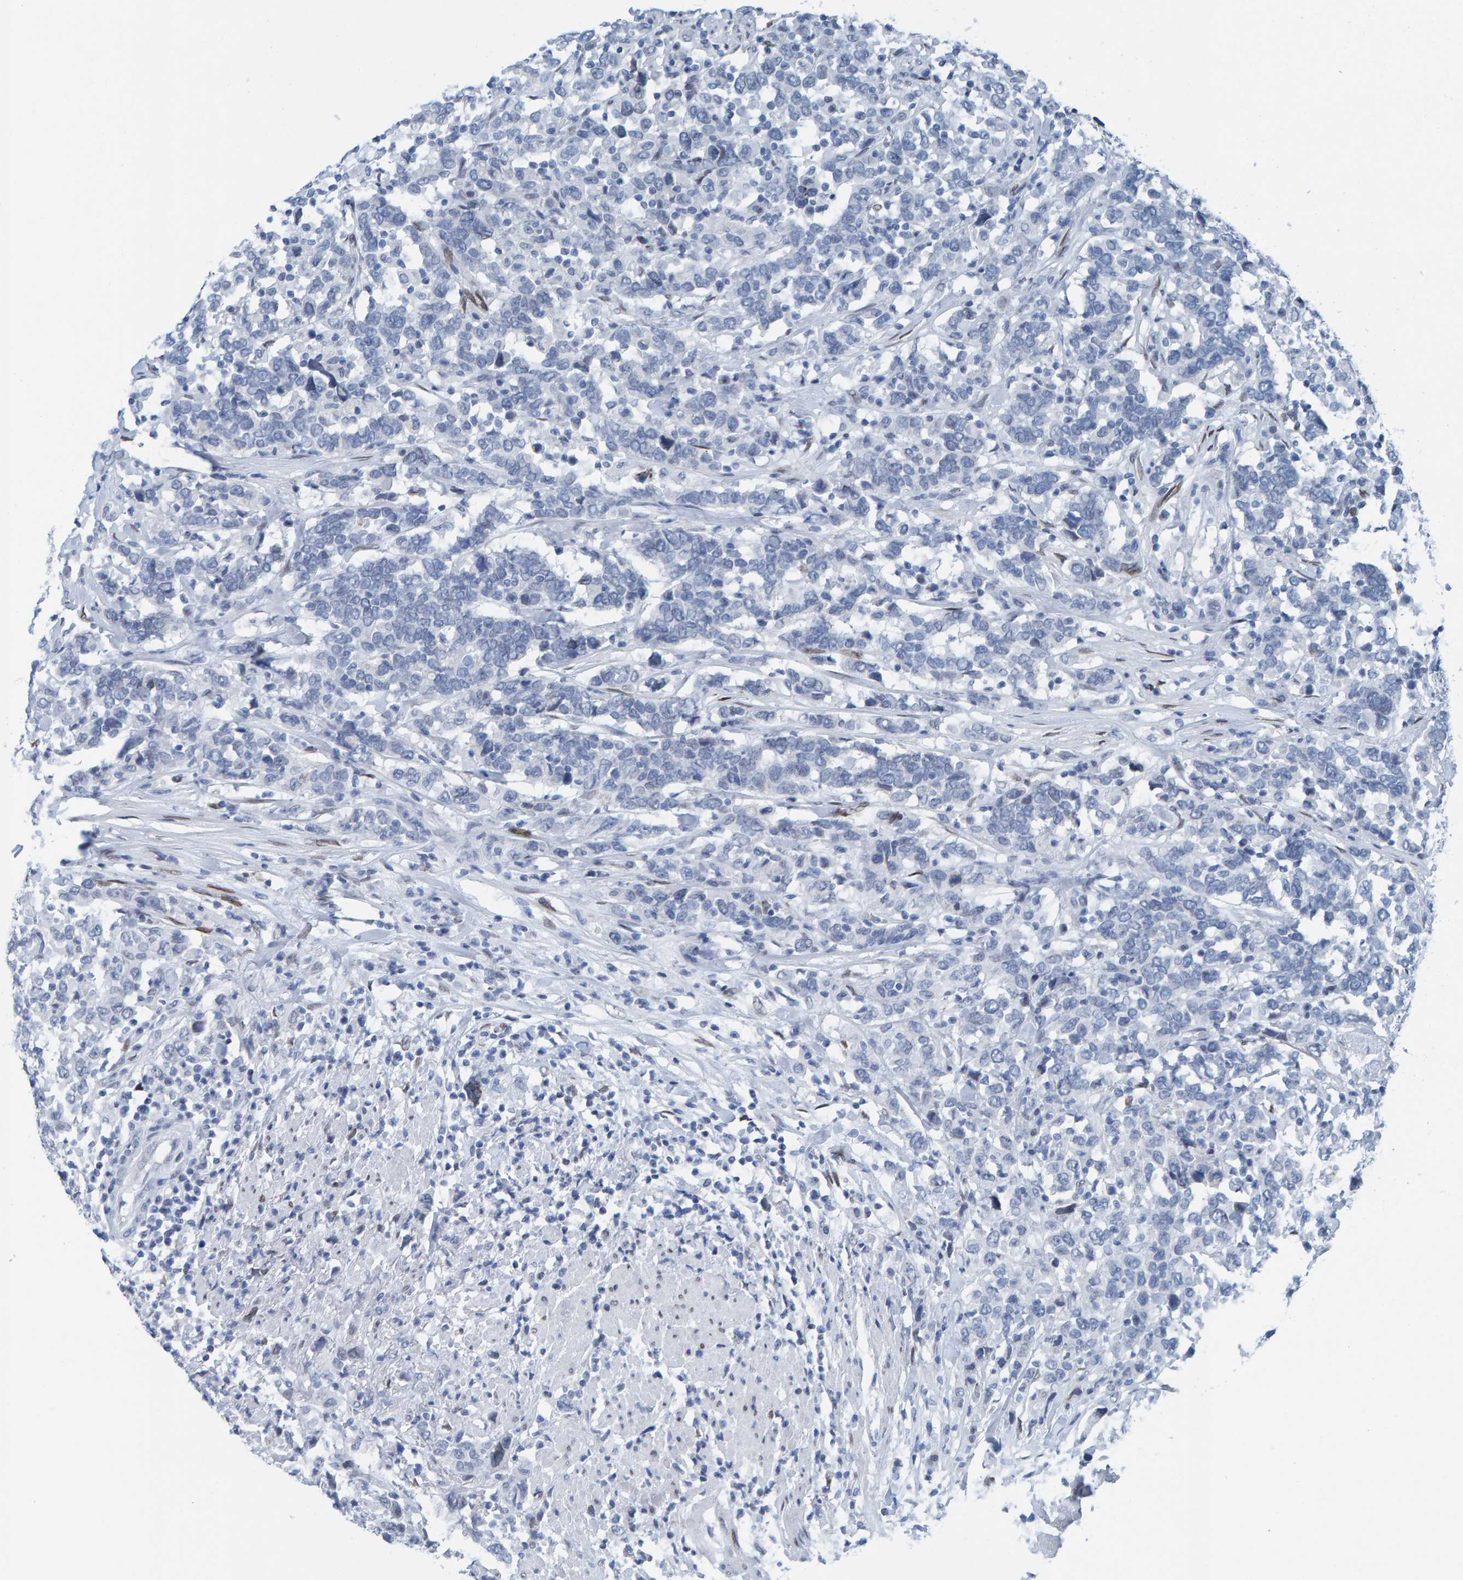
{"staining": {"intensity": "negative", "quantity": "none", "location": "none"}, "tissue": "urothelial cancer", "cell_type": "Tumor cells", "image_type": "cancer", "snomed": [{"axis": "morphology", "description": "Urothelial carcinoma, High grade"}, {"axis": "topography", "description": "Urinary bladder"}], "caption": "This is a histopathology image of IHC staining of urothelial cancer, which shows no positivity in tumor cells. Brightfield microscopy of IHC stained with DAB (3,3'-diaminobenzidine) (brown) and hematoxylin (blue), captured at high magnification.", "gene": "LMNB2", "patient": {"sex": "male", "age": 61}}